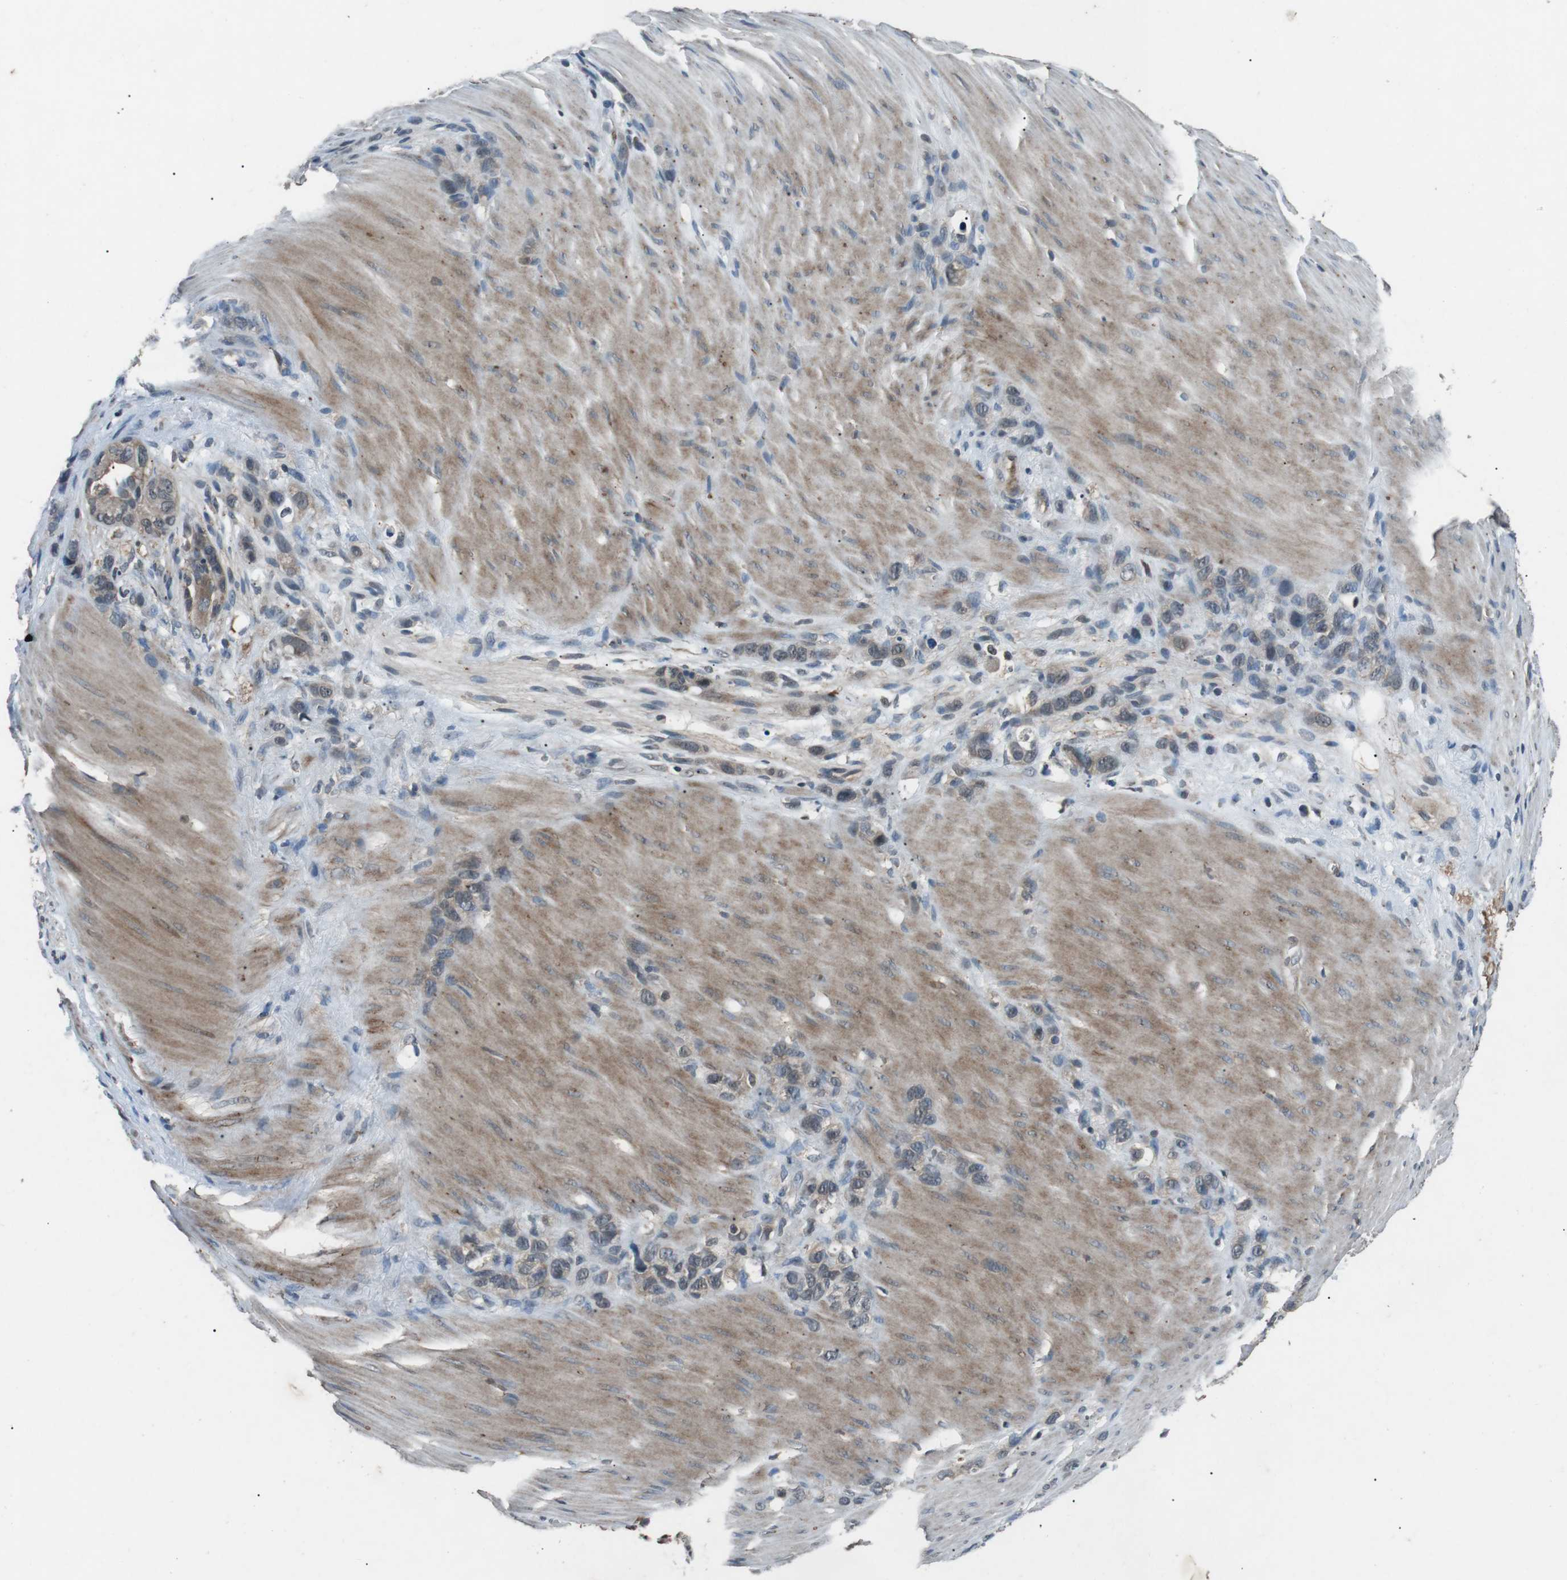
{"staining": {"intensity": "weak", "quantity": "<25%", "location": "cytoplasmic/membranous"}, "tissue": "stomach cancer", "cell_type": "Tumor cells", "image_type": "cancer", "snomed": [{"axis": "morphology", "description": "Normal tissue, NOS"}, {"axis": "morphology", "description": "Adenocarcinoma, NOS"}, {"axis": "morphology", "description": "Adenocarcinoma, High grade"}, {"axis": "topography", "description": "Stomach, upper"}, {"axis": "topography", "description": "Stomach"}], "caption": "Immunohistochemistry of human stomach cancer reveals no positivity in tumor cells.", "gene": "NEK7", "patient": {"sex": "female", "age": 65}}